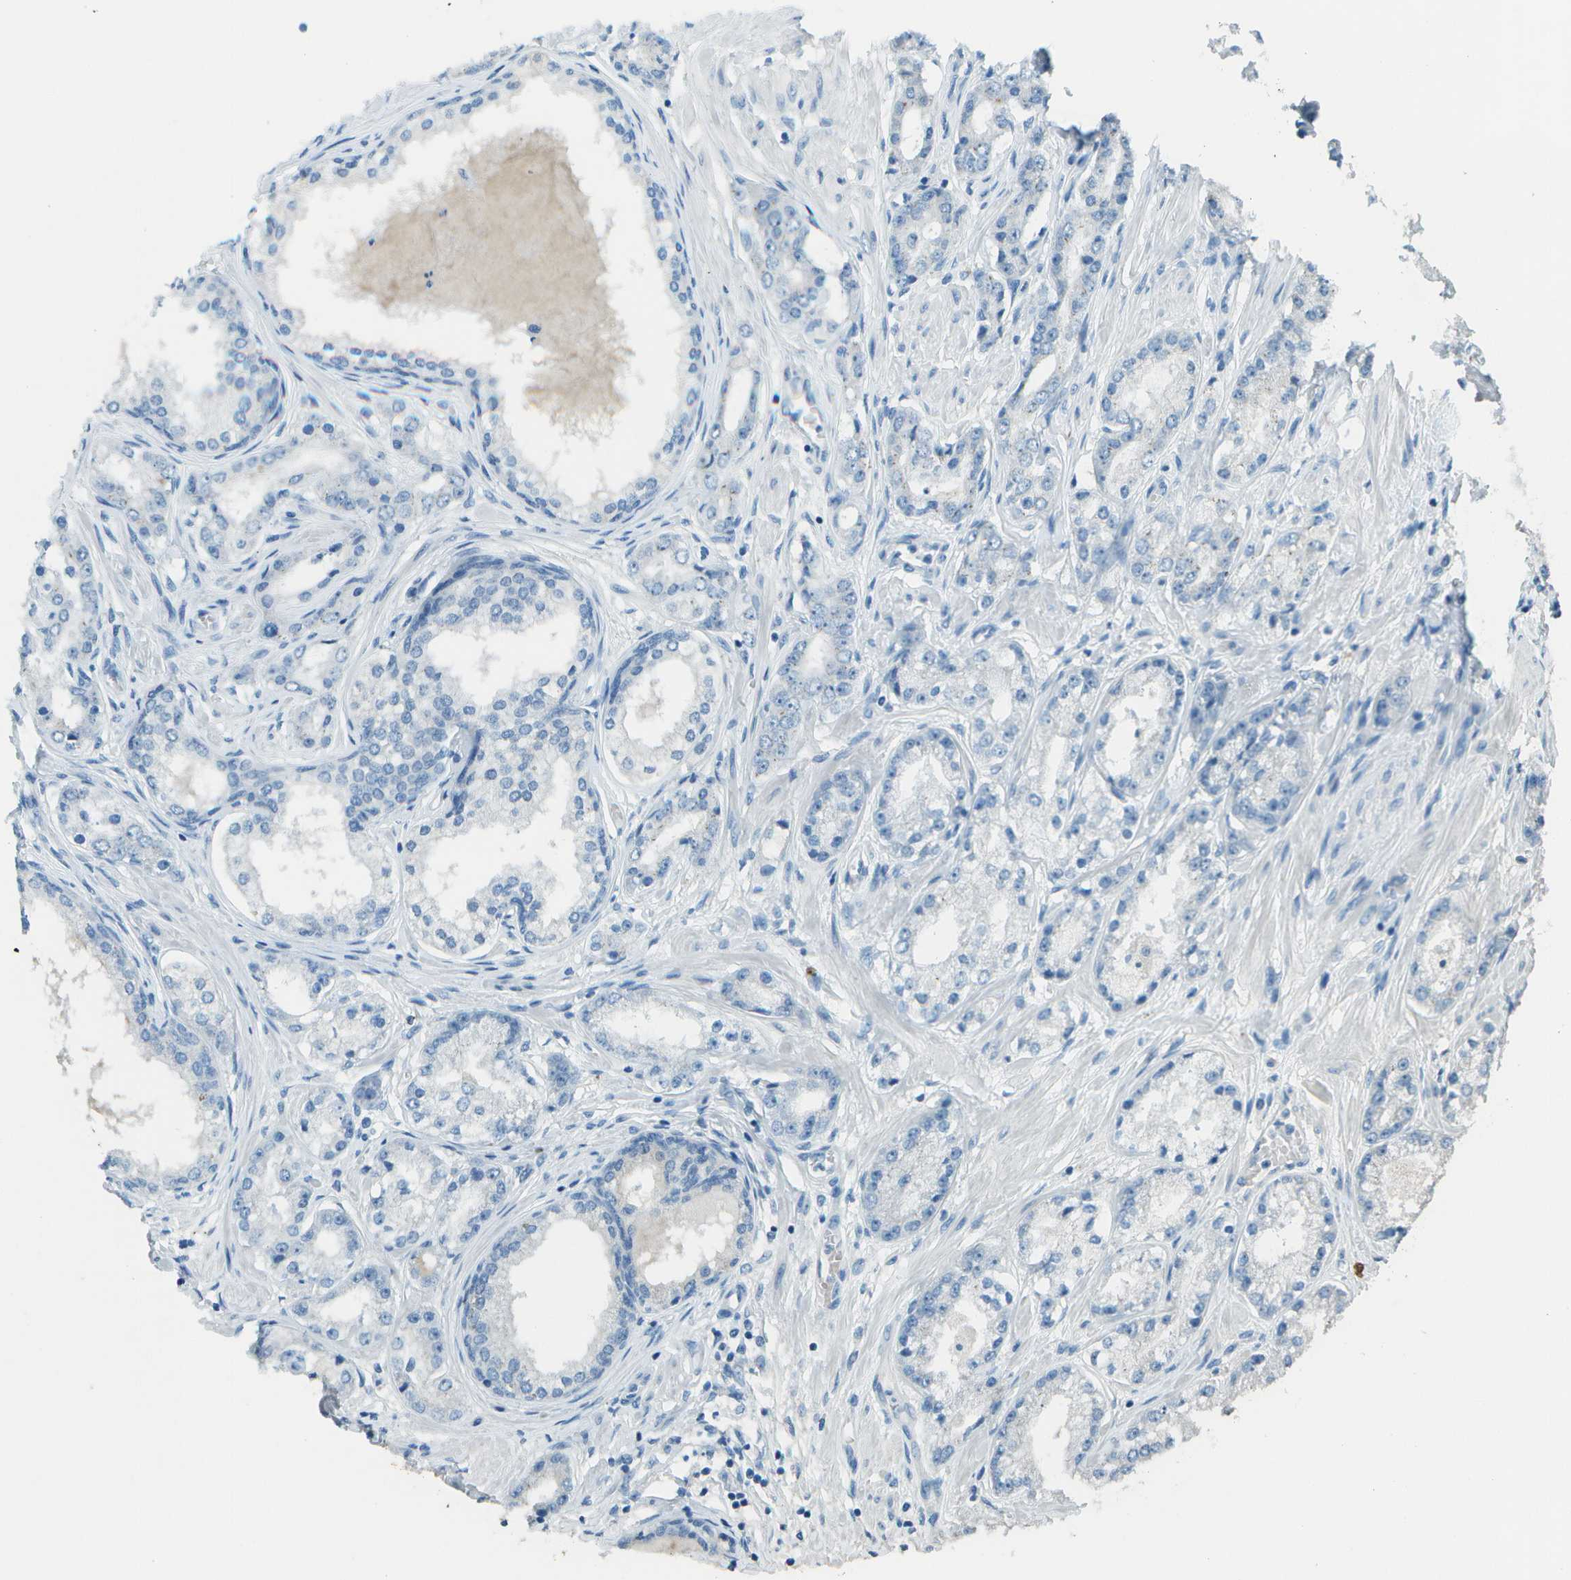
{"staining": {"intensity": "negative", "quantity": "none", "location": "none"}, "tissue": "prostate cancer", "cell_type": "Tumor cells", "image_type": "cancer", "snomed": [{"axis": "morphology", "description": "Adenocarcinoma, Low grade"}, {"axis": "topography", "description": "Prostate"}], "caption": "This is an immunohistochemistry (IHC) histopathology image of human prostate cancer (adenocarcinoma (low-grade)). There is no staining in tumor cells.", "gene": "LGI2", "patient": {"sex": "male", "age": 63}}